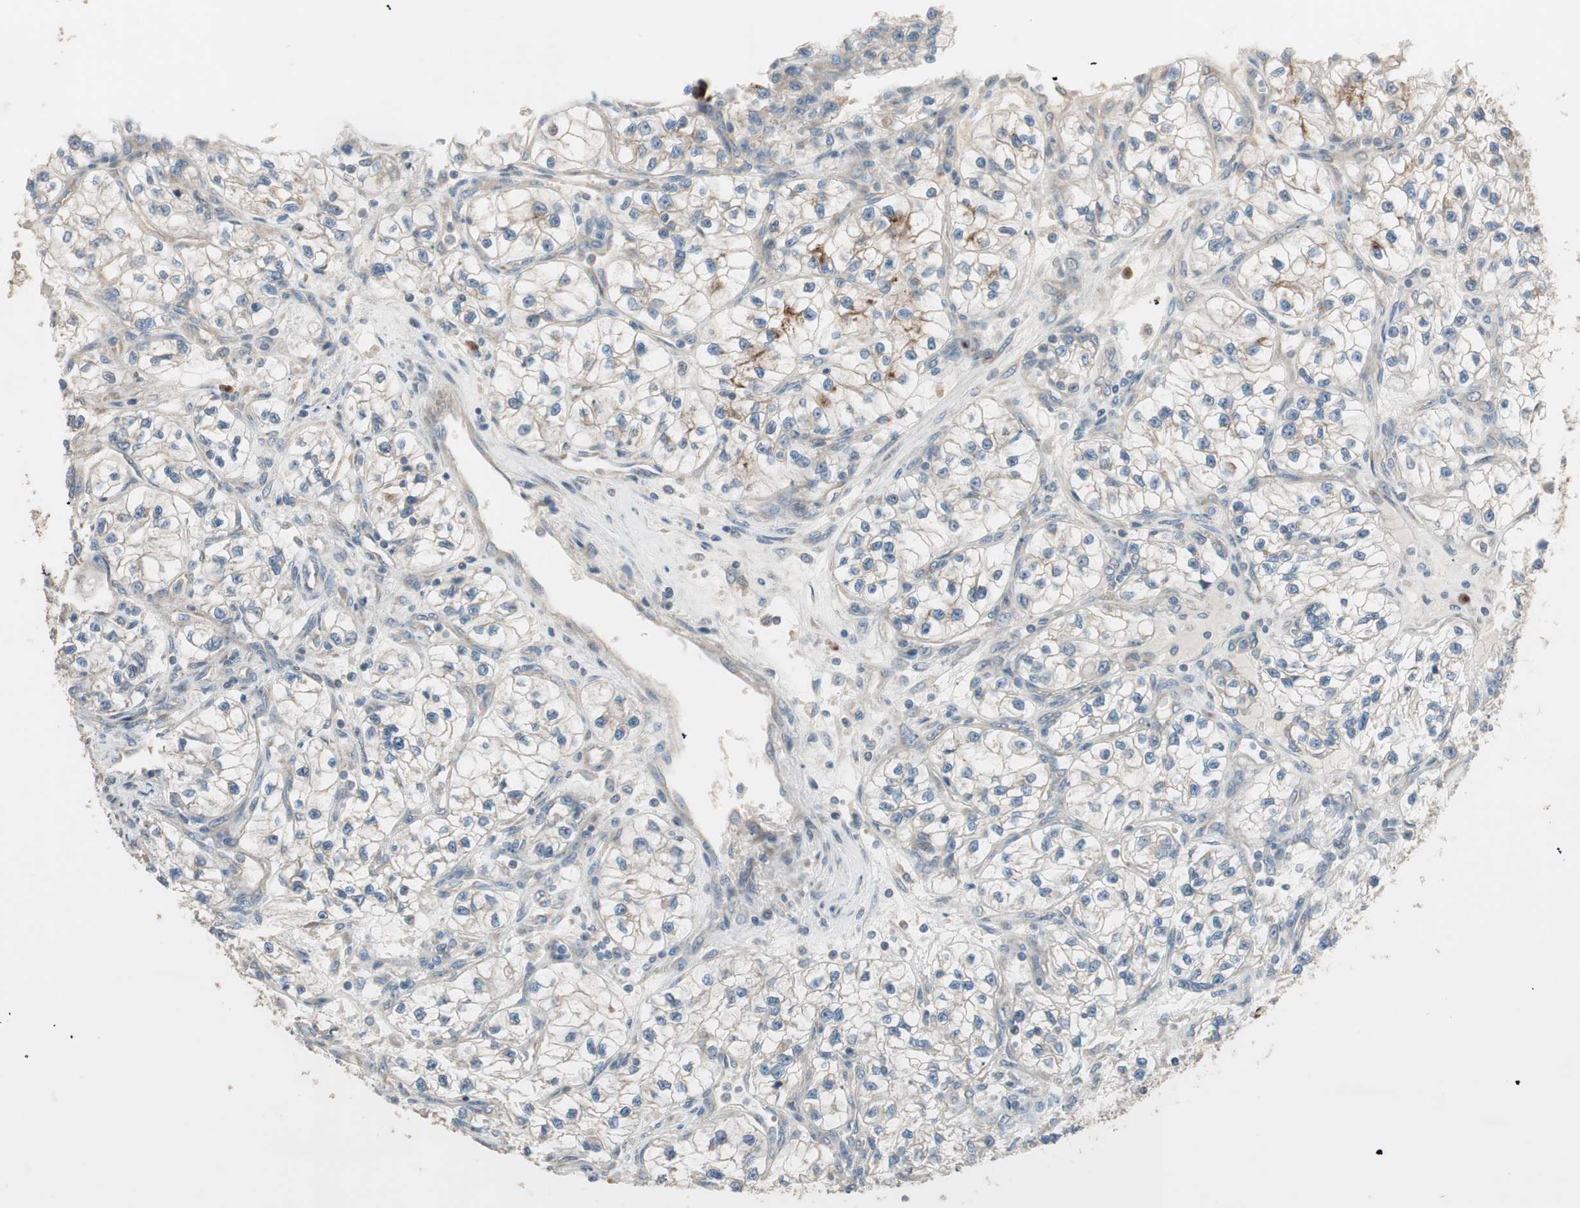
{"staining": {"intensity": "weak", "quantity": ">75%", "location": "cytoplasmic/membranous"}, "tissue": "renal cancer", "cell_type": "Tumor cells", "image_type": "cancer", "snomed": [{"axis": "morphology", "description": "Adenocarcinoma, NOS"}, {"axis": "topography", "description": "Kidney"}], "caption": "Human adenocarcinoma (renal) stained with a protein marker demonstrates weak staining in tumor cells.", "gene": "RARRES1", "patient": {"sex": "female", "age": 57}}